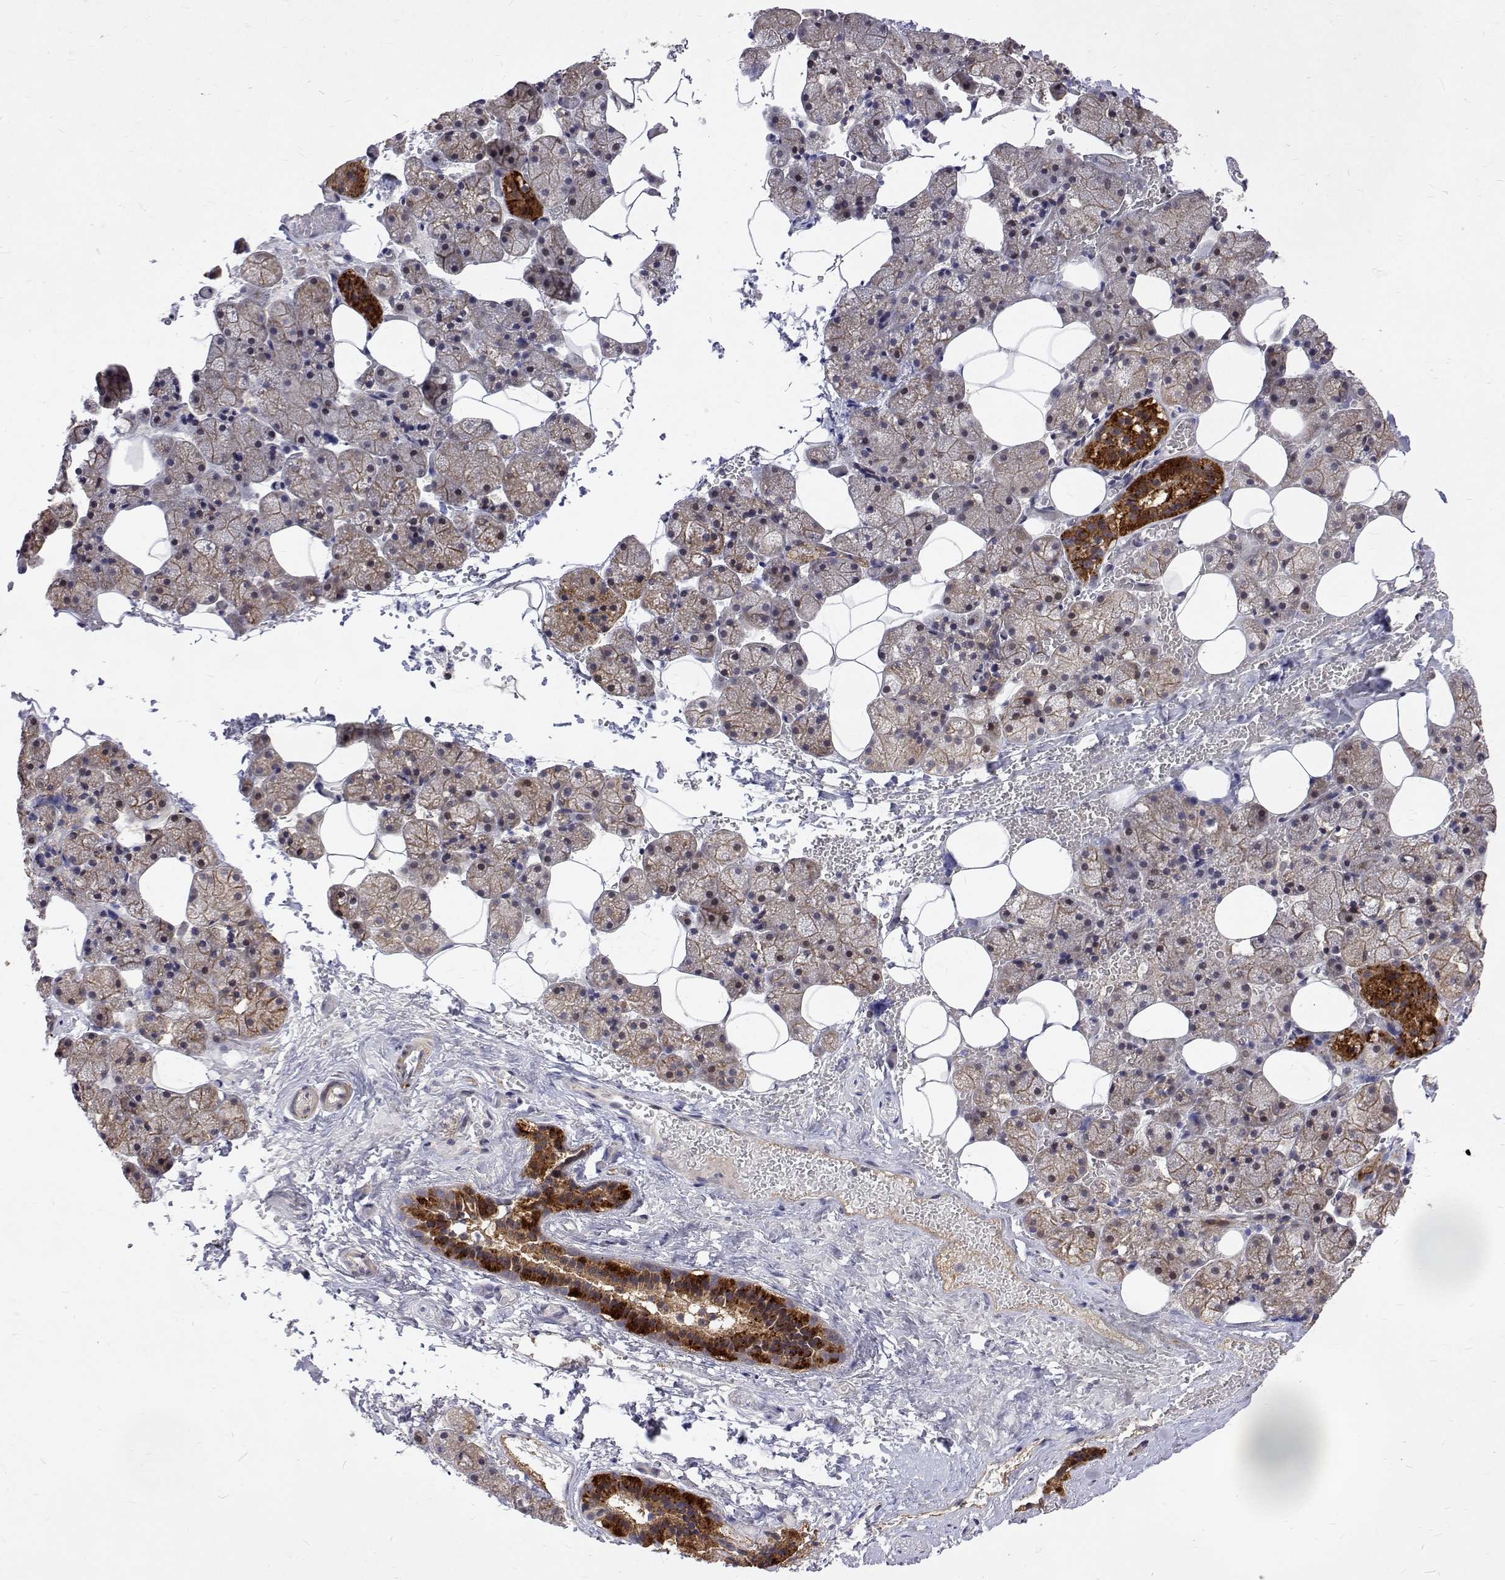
{"staining": {"intensity": "strong", "quantity": "25%-75%", "location": "cytoplasmic/membranous"}, "tissue": "salivary gland", "cell_type": "Glandular cells", "image_type": "normal", "snomed": [{"axis": "morphology", "description": "Normal tissue, NOS"}, {"axis": "topography", "description": "Salivary gland"}, {"axis": "topography", "description": "Peripheral nerve tissue"}], "caption": "Benign salivary gland was stained to show a protein in brown. There is high levels of strong cytoplasmic/membranous positivity in approximately 25%-75% of glandular cells. (Brightfield microscopy of DAB IHC at high magnification).", "gene": "ALKBH8", "patient": {"sex": "male", "age": 38}}